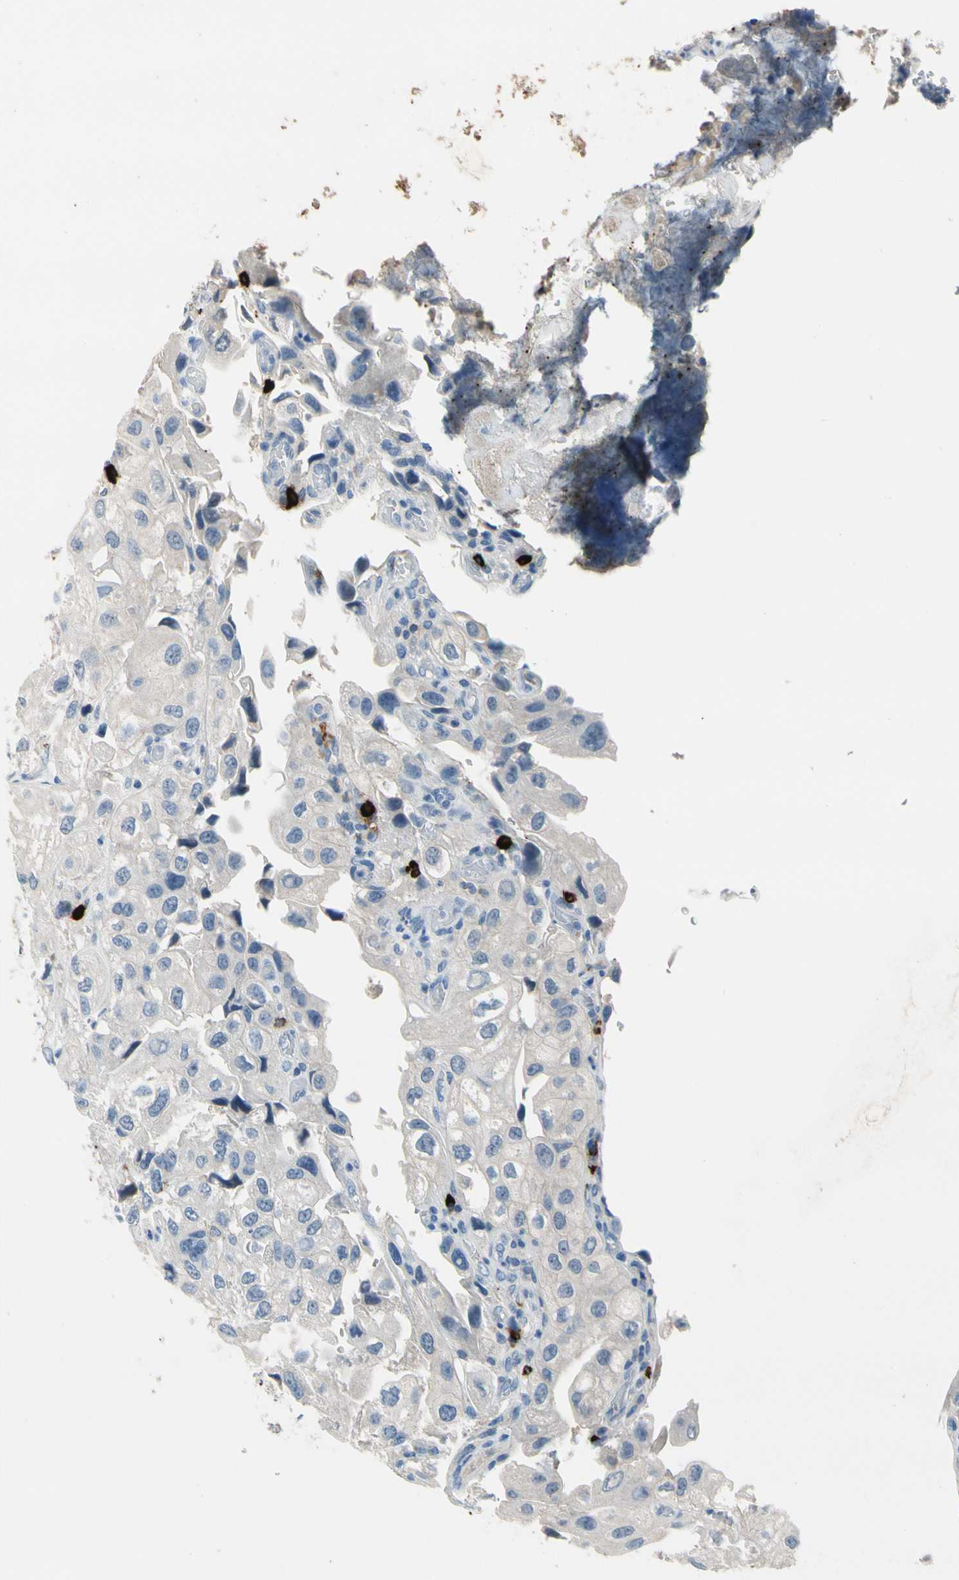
{"staining": {"intensity": "negative", "quantity": "none", "location": "none"}, "tissue": "urothelial cancer", "cell_type": "Tumor cells", "image_type": "cancer", "snomed": [{"axis": "morphology", "description": "Urothelial carcinoma, High grade"}, {"axis": "topography", "description": "Urinary bladder"}], "caption": "This is an immunohistochemistry (IHC) image of urothelial cancer. There is no staining in tumor cells.", "gene": "CPA3", "patient": {"sex": "female", "age": 64}}